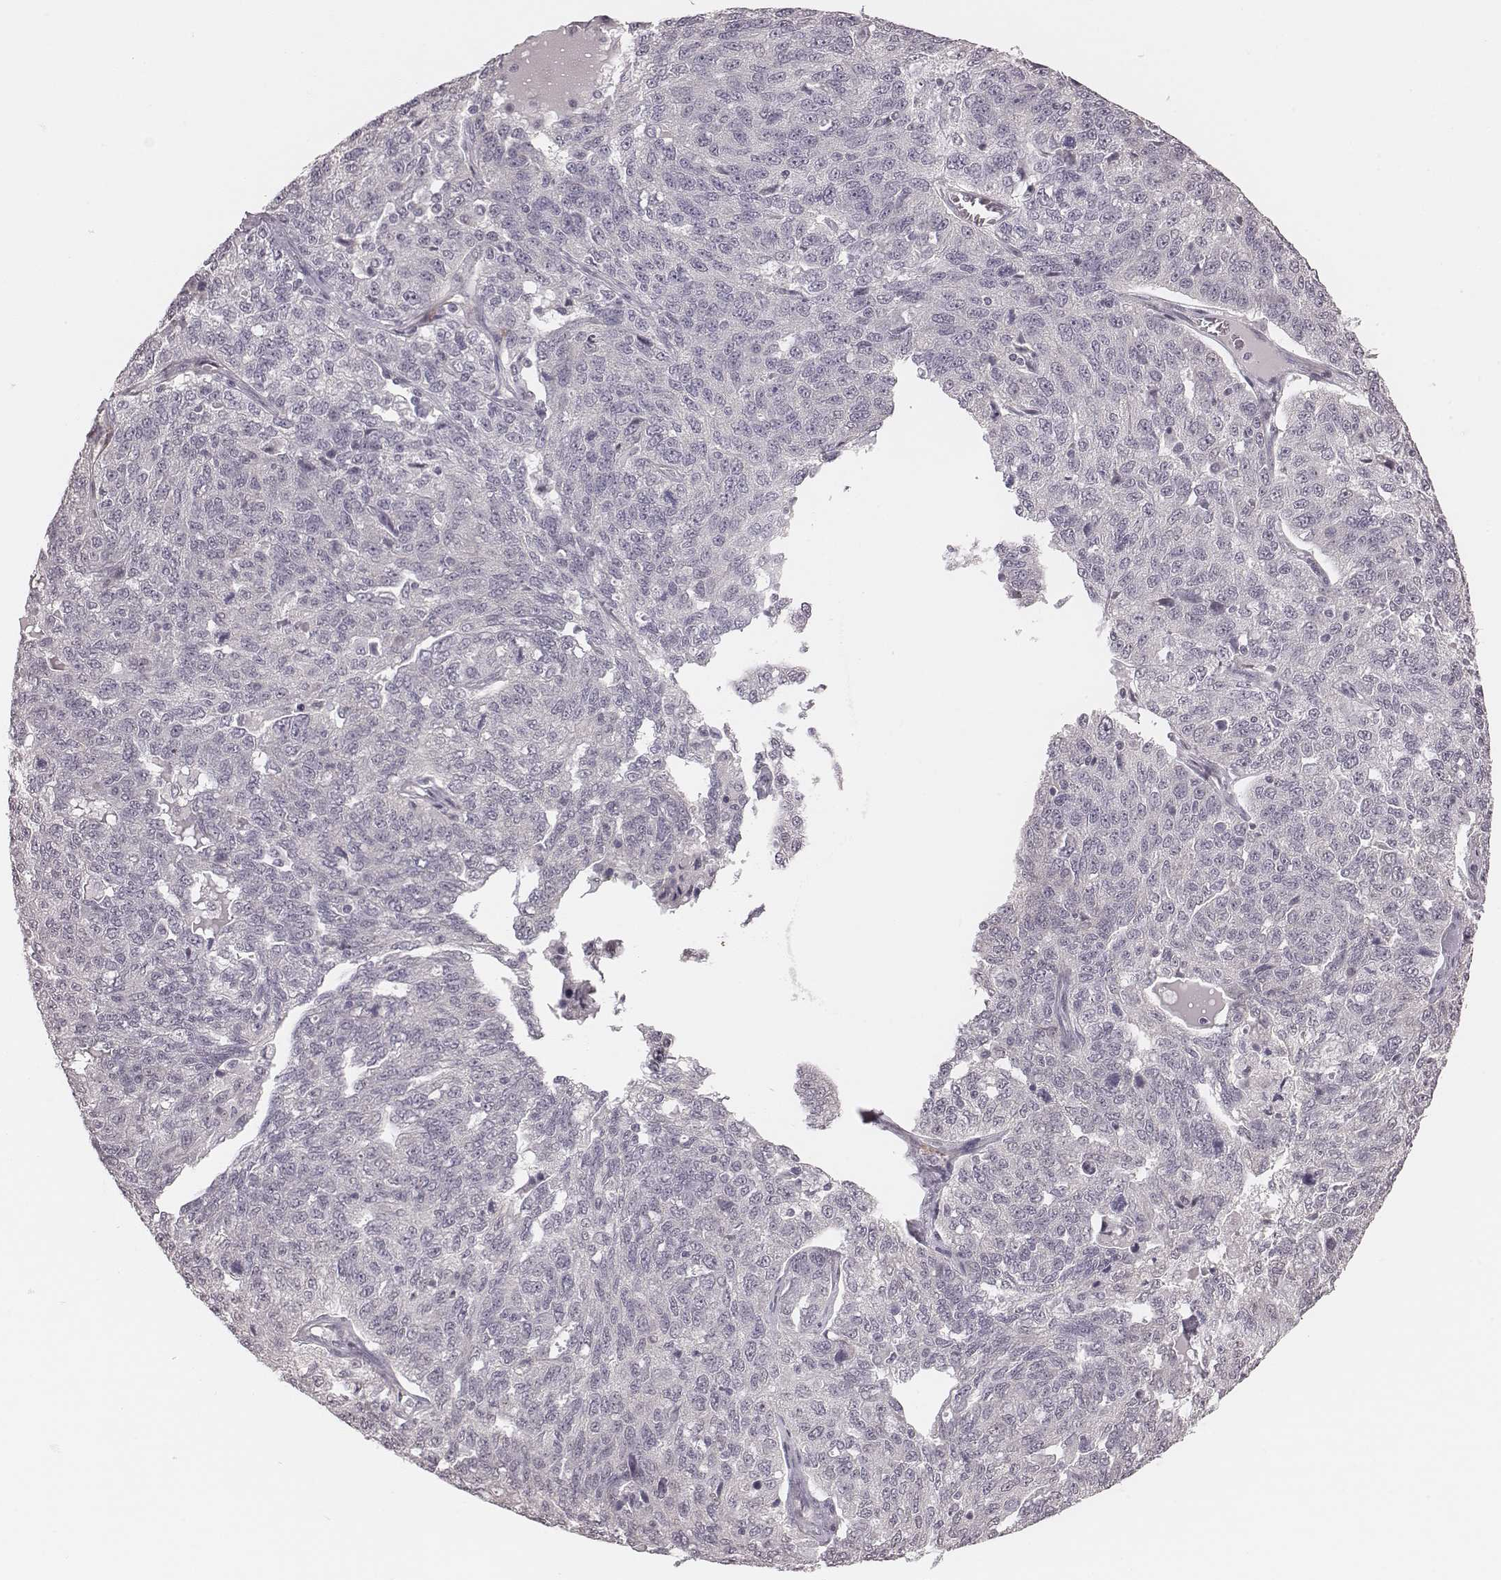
{"staining": {"intensity": "negative", "quantity": "none", "location": "none"}, "tissue": "ovarian cancer", "cell_type": "Tumor cells", "image_type": "cancer", "snomed": [{"axis": "morphology", "description": "Cystadenocarcinoma, serous, NOS"}, {"axis": "topography", "description": "Ovary"}], "caption": "The immunohistochemistry (IHC) image has no significant expression in tumor cells of serous cystadenocarcinoma (ovarian) tissue.", "gene": "RPGRIP1", "patient": {"sex": "female", "age": 71}}